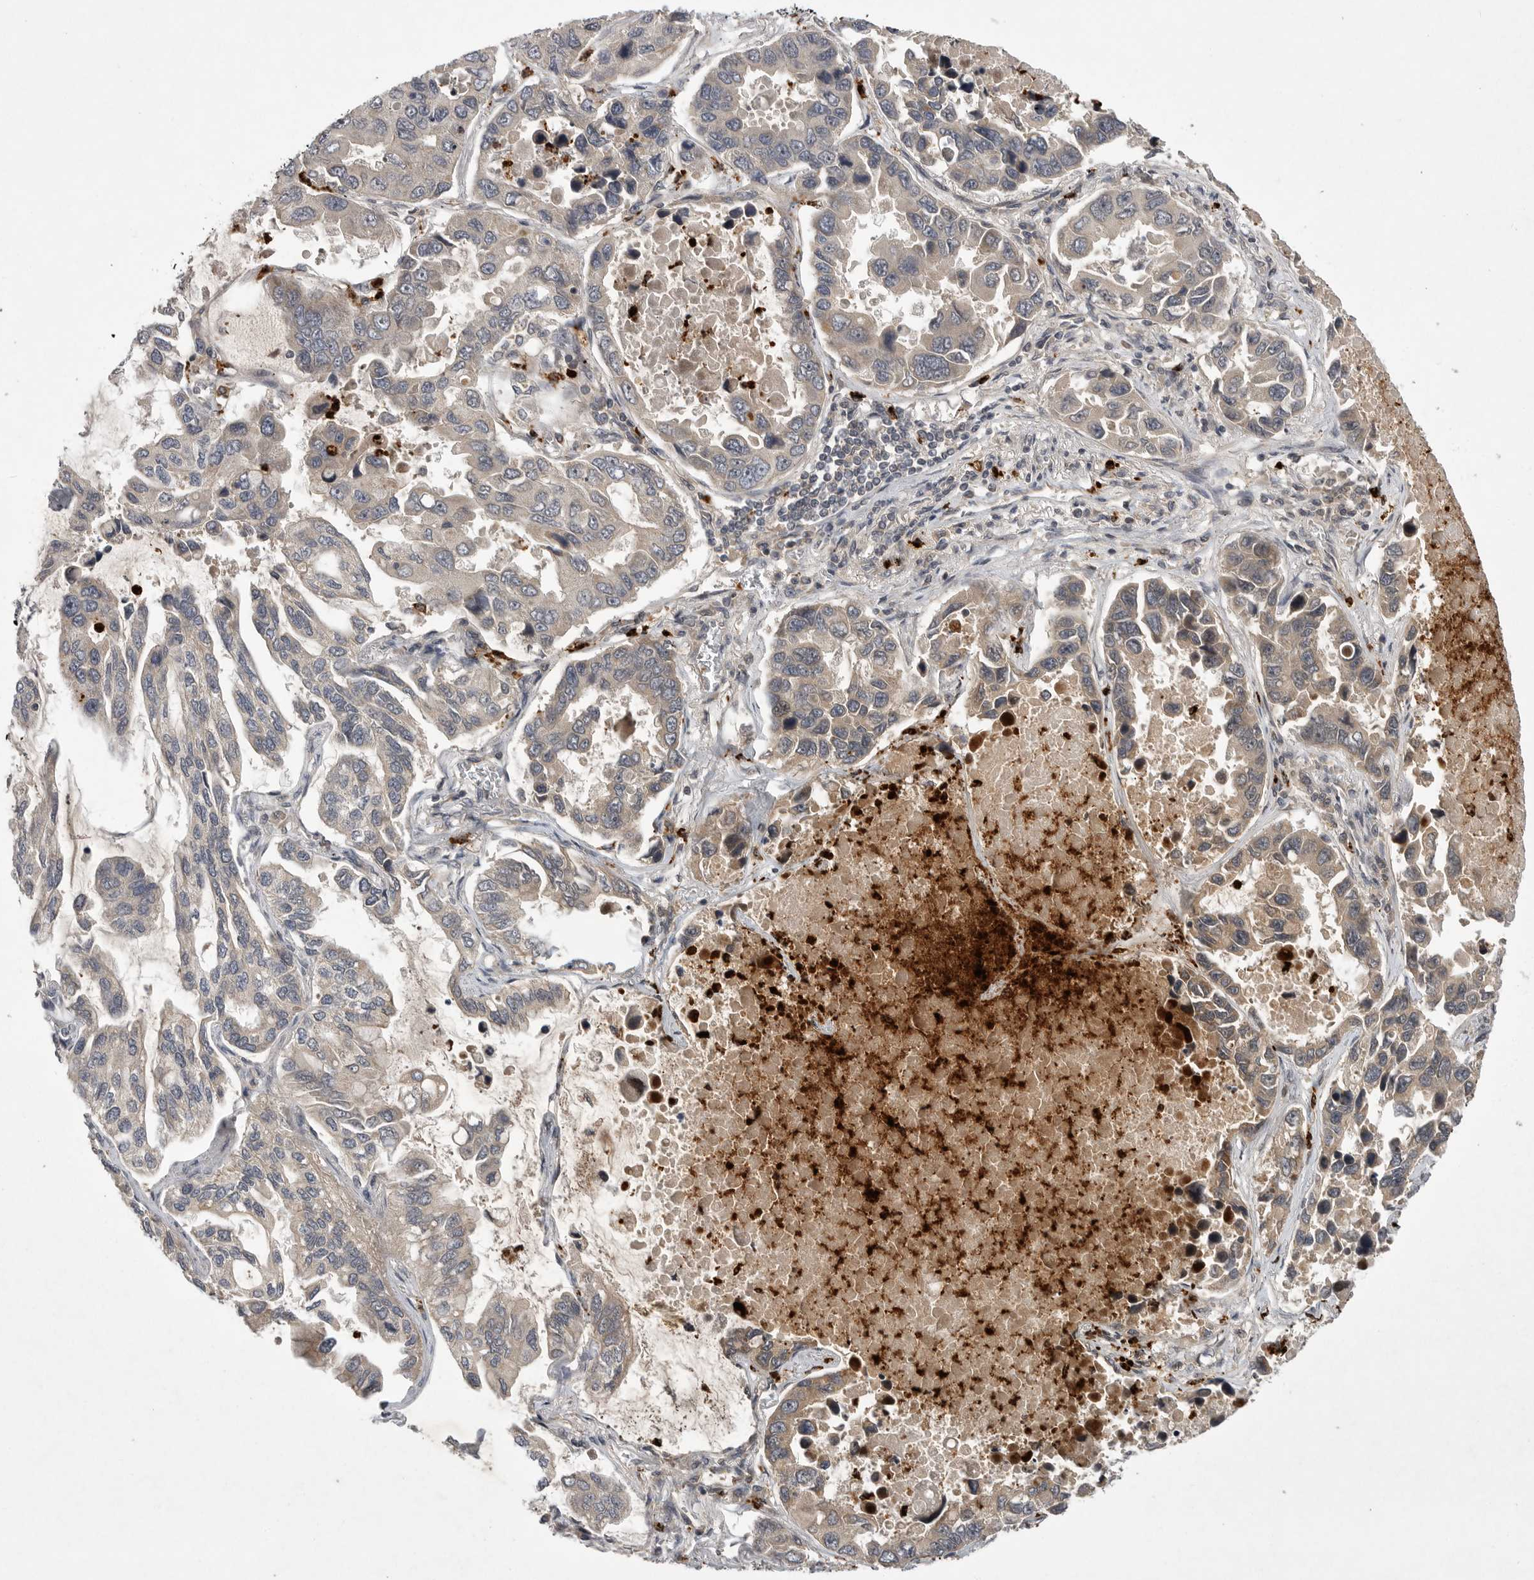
{"staining": {"intensity": "weak", "quantity": "<25%", "location": "cytoplasmic/membranous"}, "tissue": "lung cancer", "cell_type": "Tumor cells", "image_type": "cancer", "snomed": [{"axis": "morphology", "description": "Adenocarcinoma, NOS"}, {"axis": "topography", "description": "Lung"}], "caption": "IHC photomicrograph of lung adenocarcinoma stained for a protein (brown), which displays no positivity in tumor cells.", "gene": "UBE3D", "patient": {"sex": "male", "age": 64}}